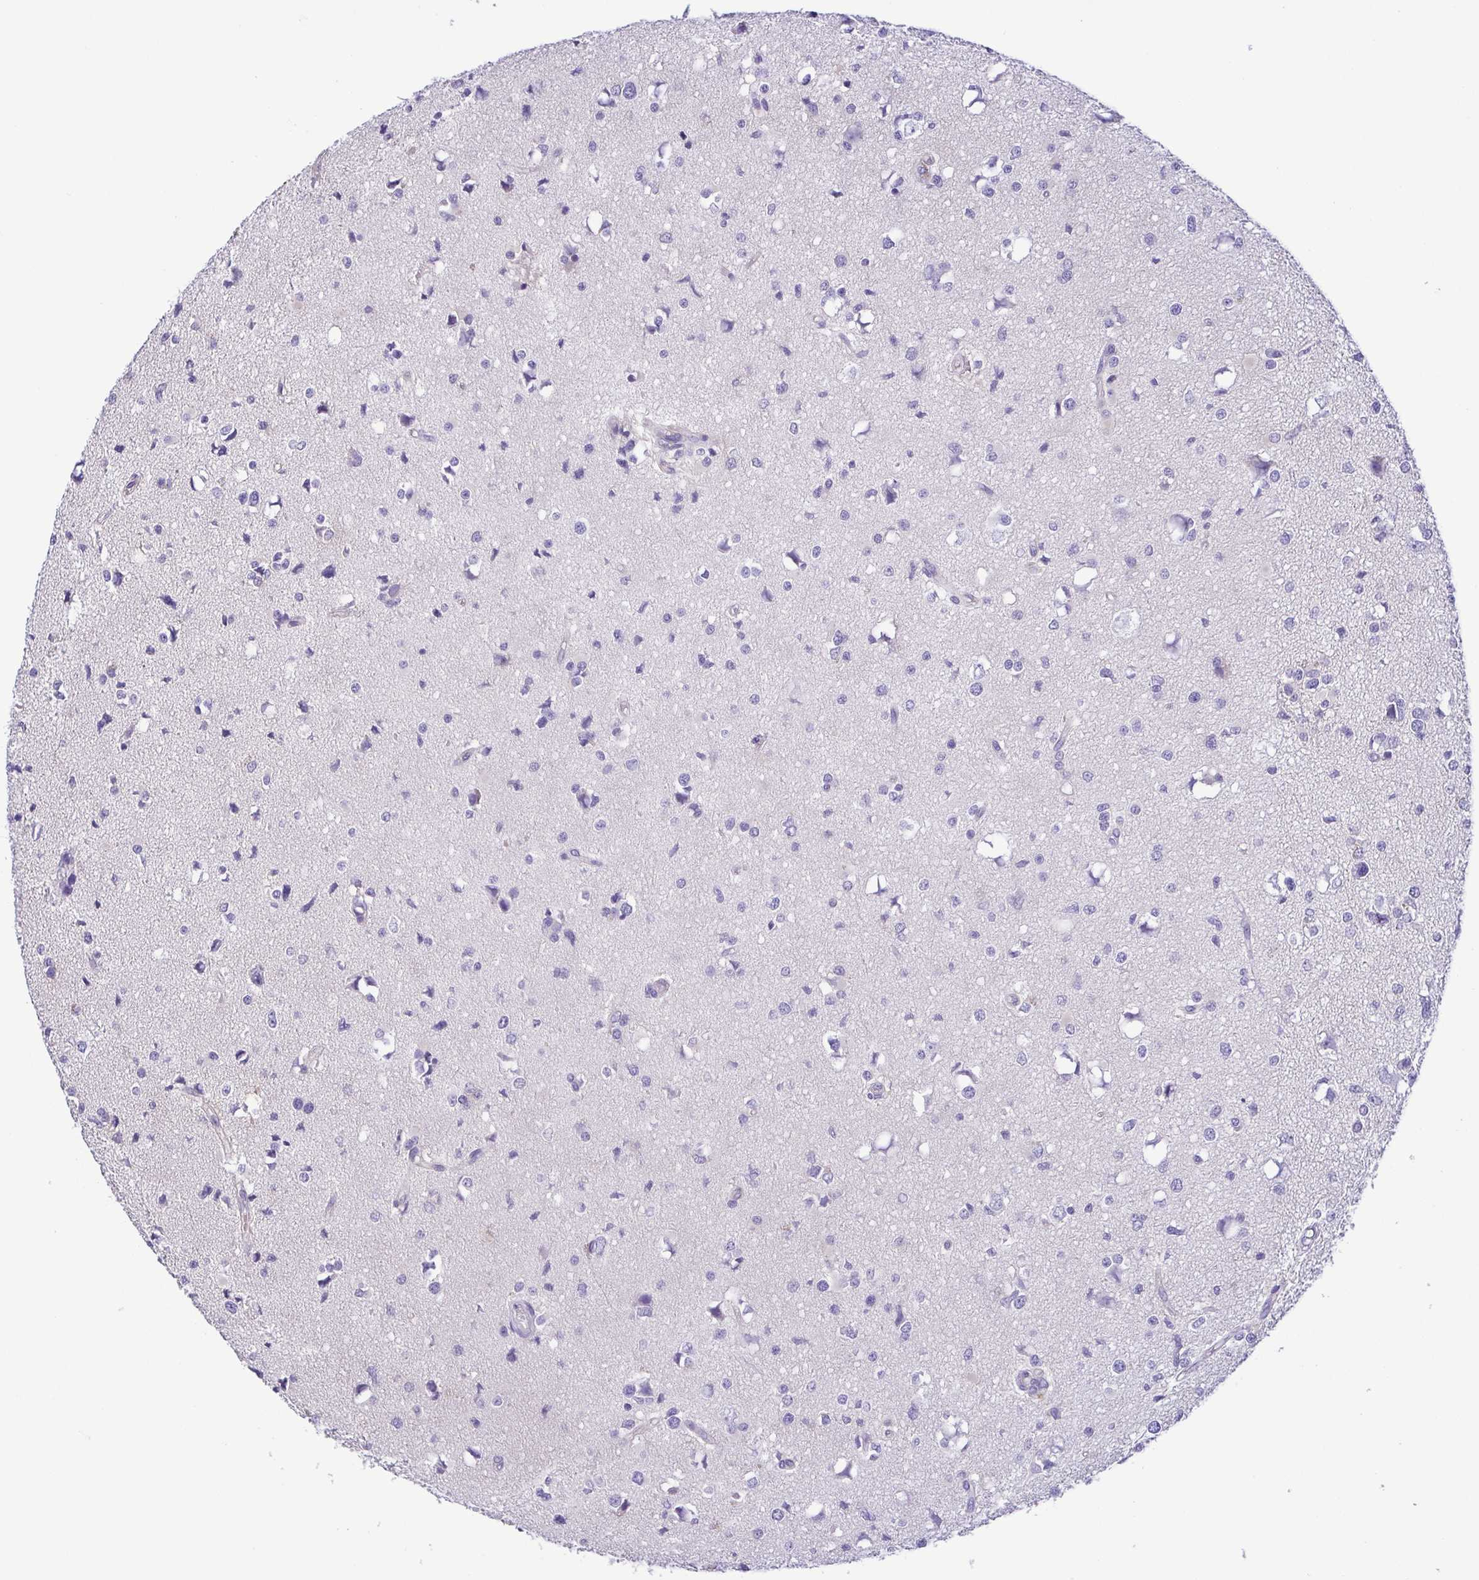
{"staining": {"intensity": "negative", "quantity": "none", "location": "none"}, "tissue": "glioma", "cell_type": "Tumor cells", "image_type": "cancer", "snomed": [{"axis": "morphology", "description": "Glioma, malignant, High grade"}, {"axis": "topography", "description": "Brain"}], "caption": "Protein analysis of glioma reveals no significant expression in tumor cells.", "gene": "EPB42", "patient": {"sex": "male", "age": 54}}